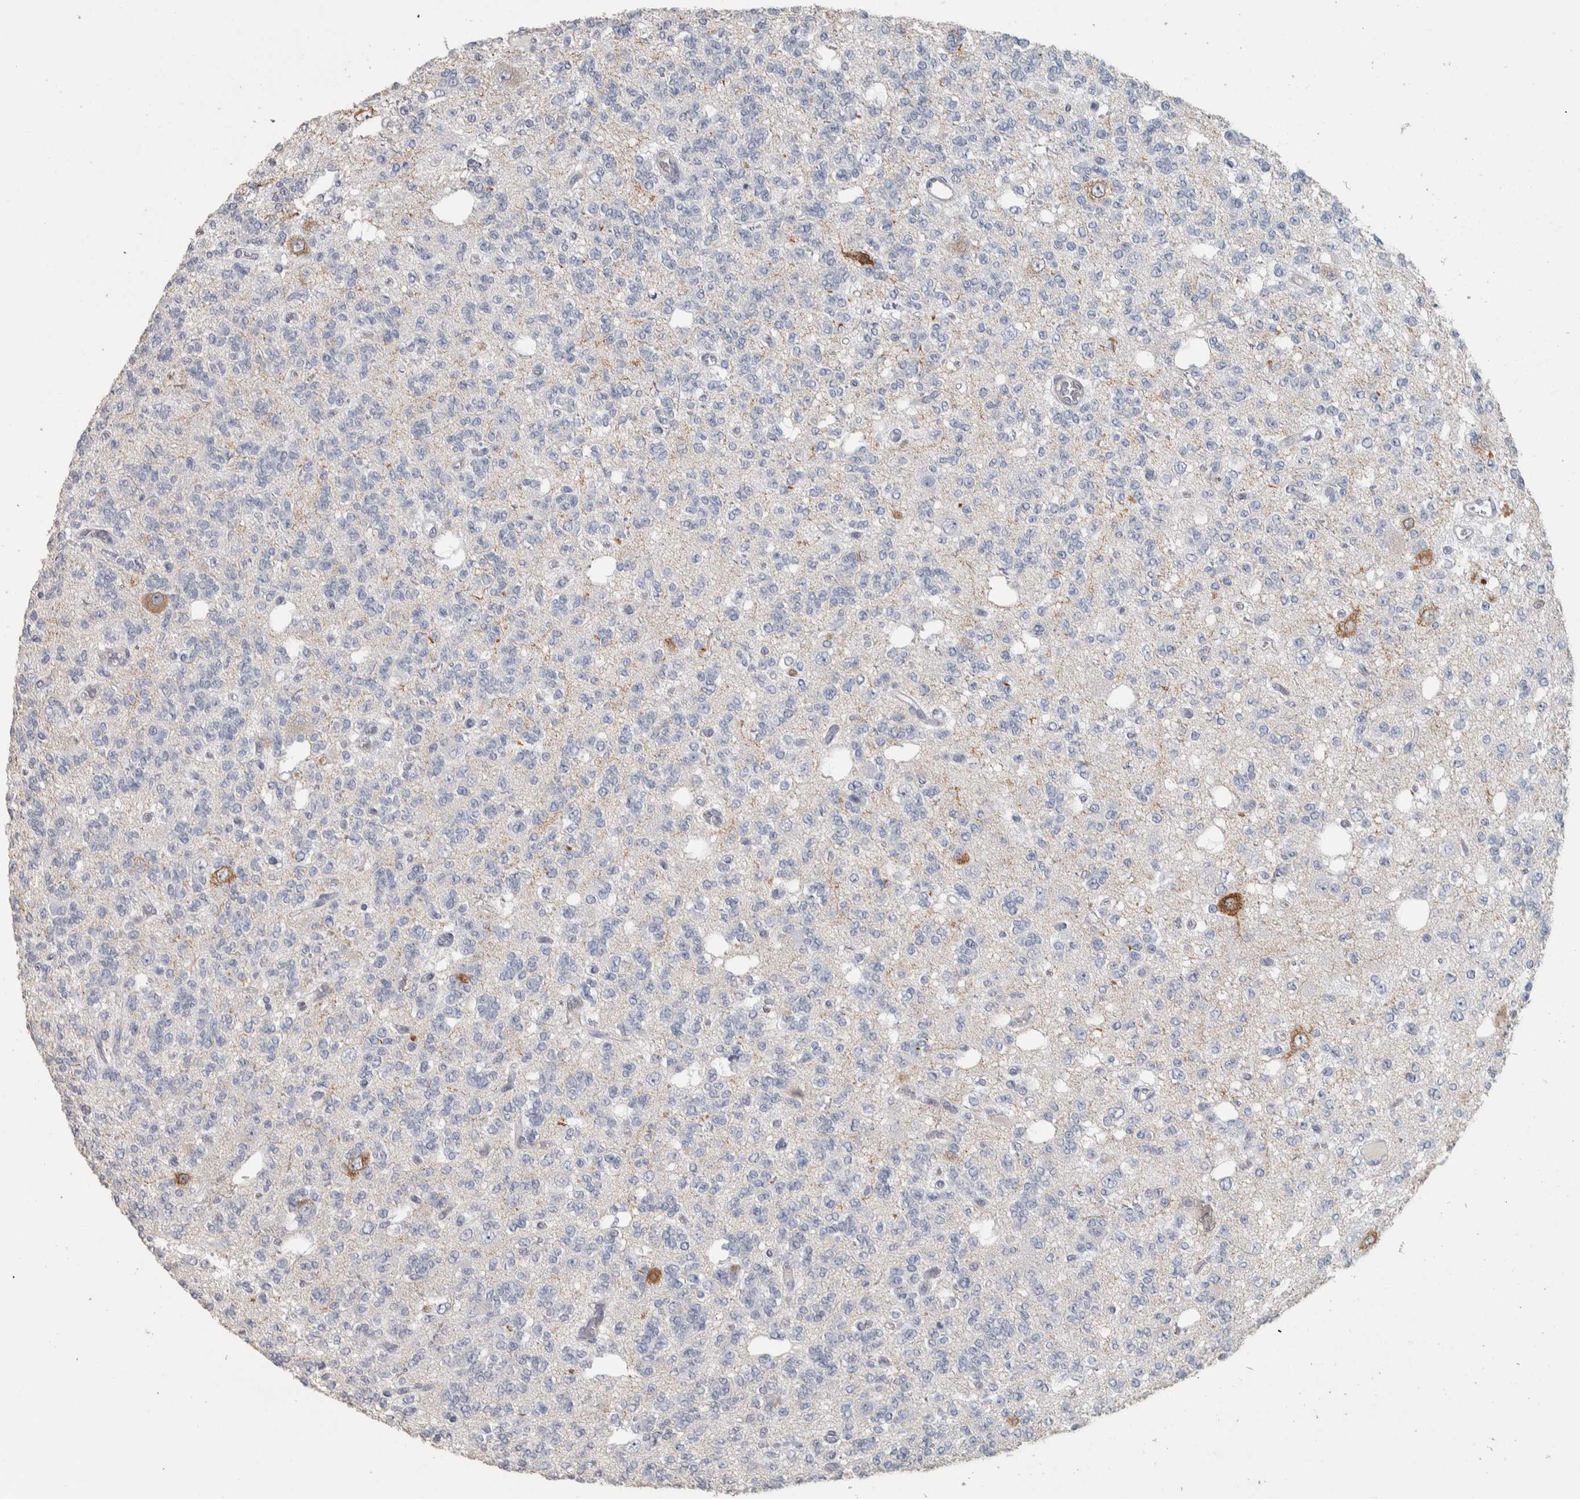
{"staining": {"intensity": "negative", "quantity": "none", "location": "none"}, "tissue": "glioma", "cell_type": "Tumor cells", "image_type": "cancer", "snomed": [{"axis": "morphology", "description": "Glioma, malignant, Low grade"}, {"axis": "topography", "description": "Brain"}], "caption": "Immunohistochemistry of human glioma exhibits no positivity in tumor cells. (Stains: DAB (3,3'-diaminobenzidine) IHC with hematoxylin counter stain, Microscopy: brightfield microscopy at high magnification).", "gene": "DCAF10", "patient": {"sex": "male", "age": 38}}